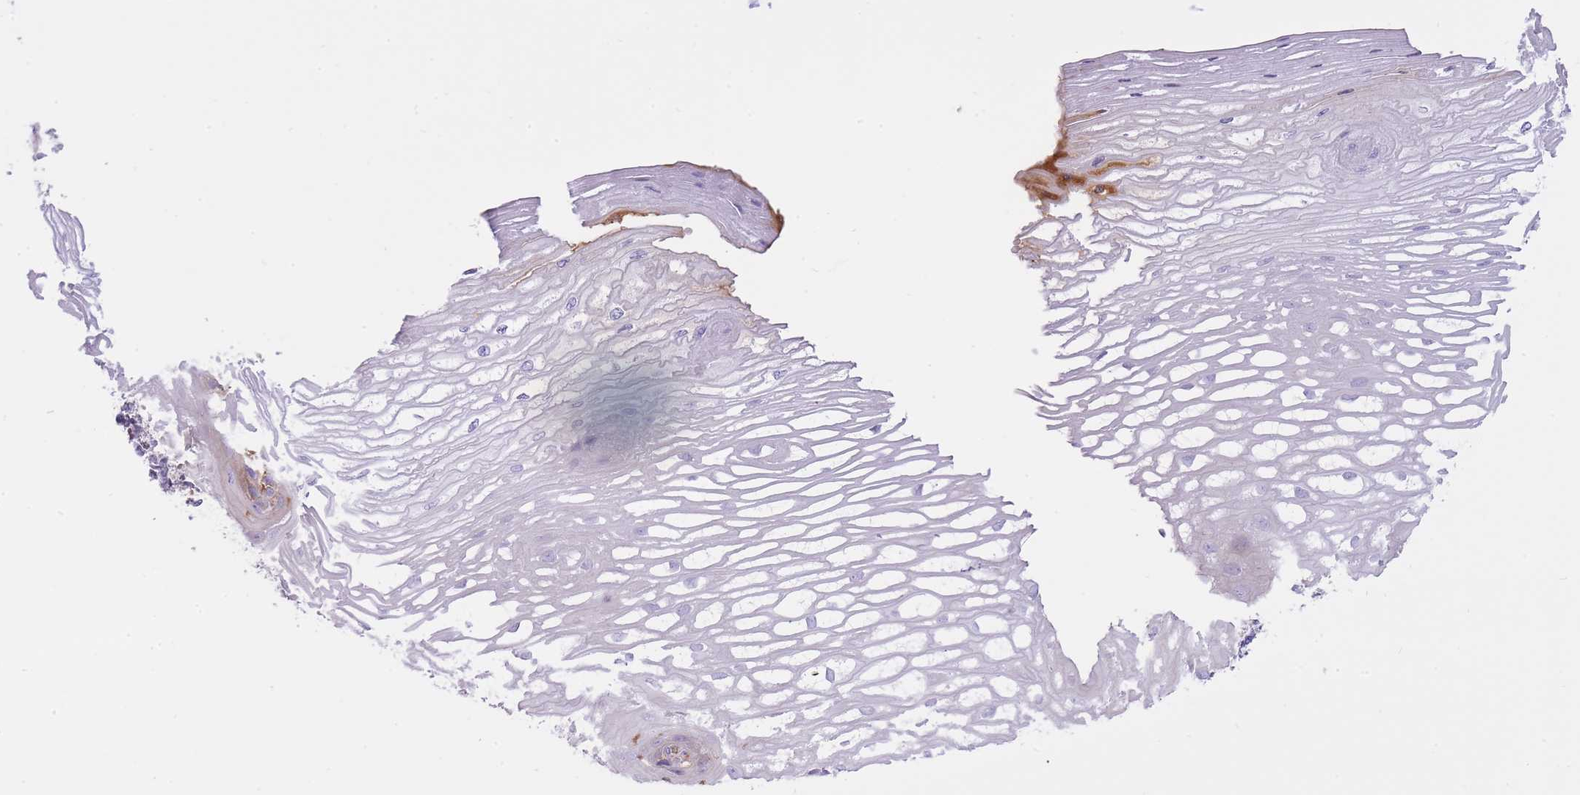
{"staining": {"intensity": "strong", "quantity": "<25%", "location": "cytoplasmic/membranous,nuclear"}, "tissue": "esophagus", "cell_type": "Squamous epithelial cells", "image_type": "normal", "snomed": [{"axis": "morphology", "description": "Normal tissue, NOS"}, {"axis": "topography", "description": "Esophagus"}], "caption": "The image reveals a brown stain indicating the presence of a protein in the cytoplasmic/membranous,nuclear of squamous epithelial cells in esophagus.", "gene": "HRG", "patient": {"sex": "male", "age": 69}}